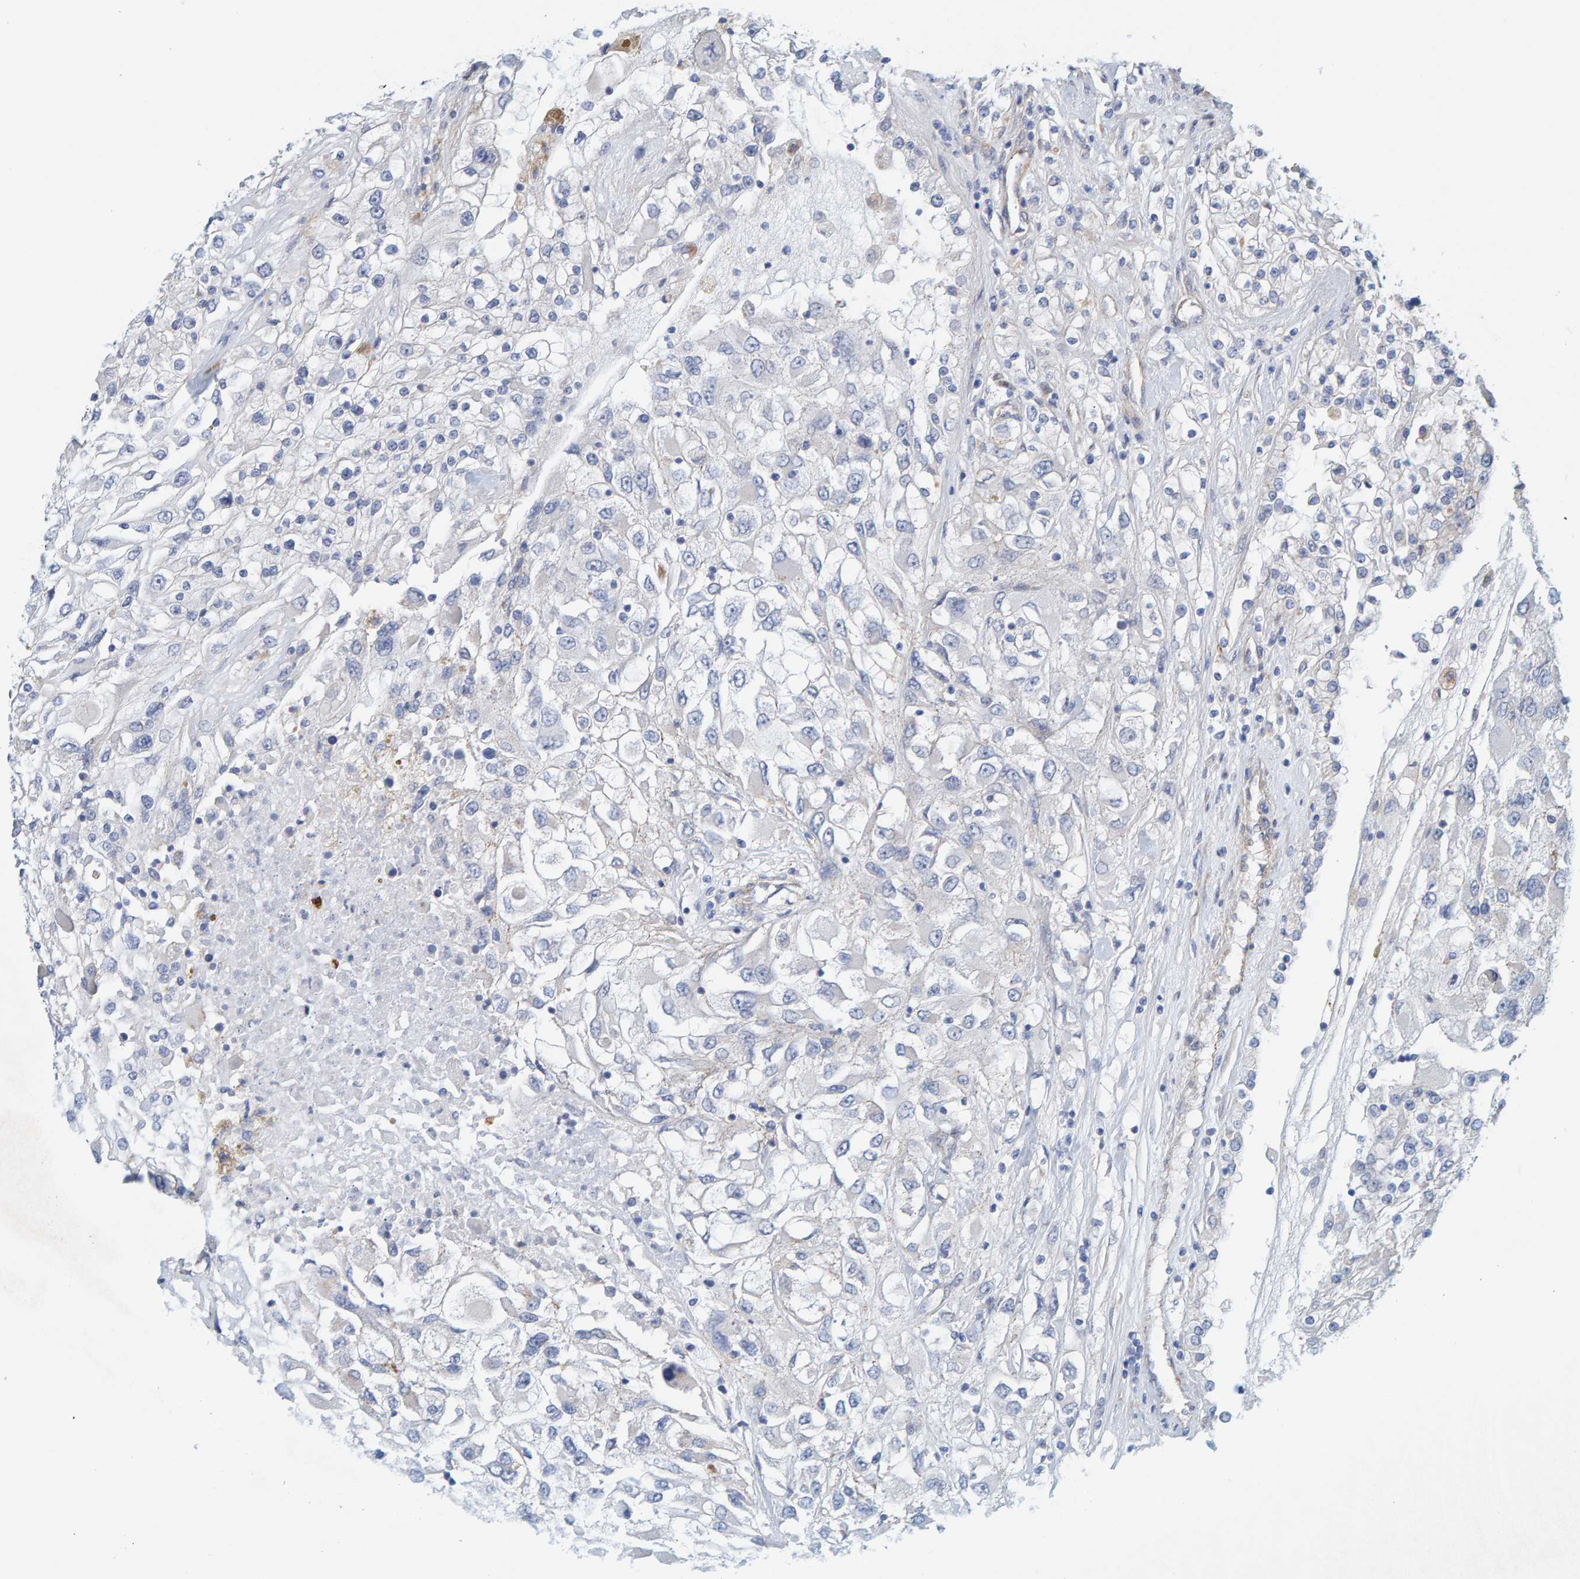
{"staining": {"intensity": "negative", "quantity": "none", "location": "none"}, "tissue": "renal cancer", "cell_type": "Tumor cells", "image_type": "cancer", "snomed": [{"axis": "morphology", "description": "Adenocarcinoma, NOS"}, {"axis": "topography", "description": "Kidney"}], "caption": "Protein analysis of adenocarcinoma (renal) displays no significant positivity in tumor cells.", "gene": "KRBA2", "patient": {"sex": "female", "age": 52}}